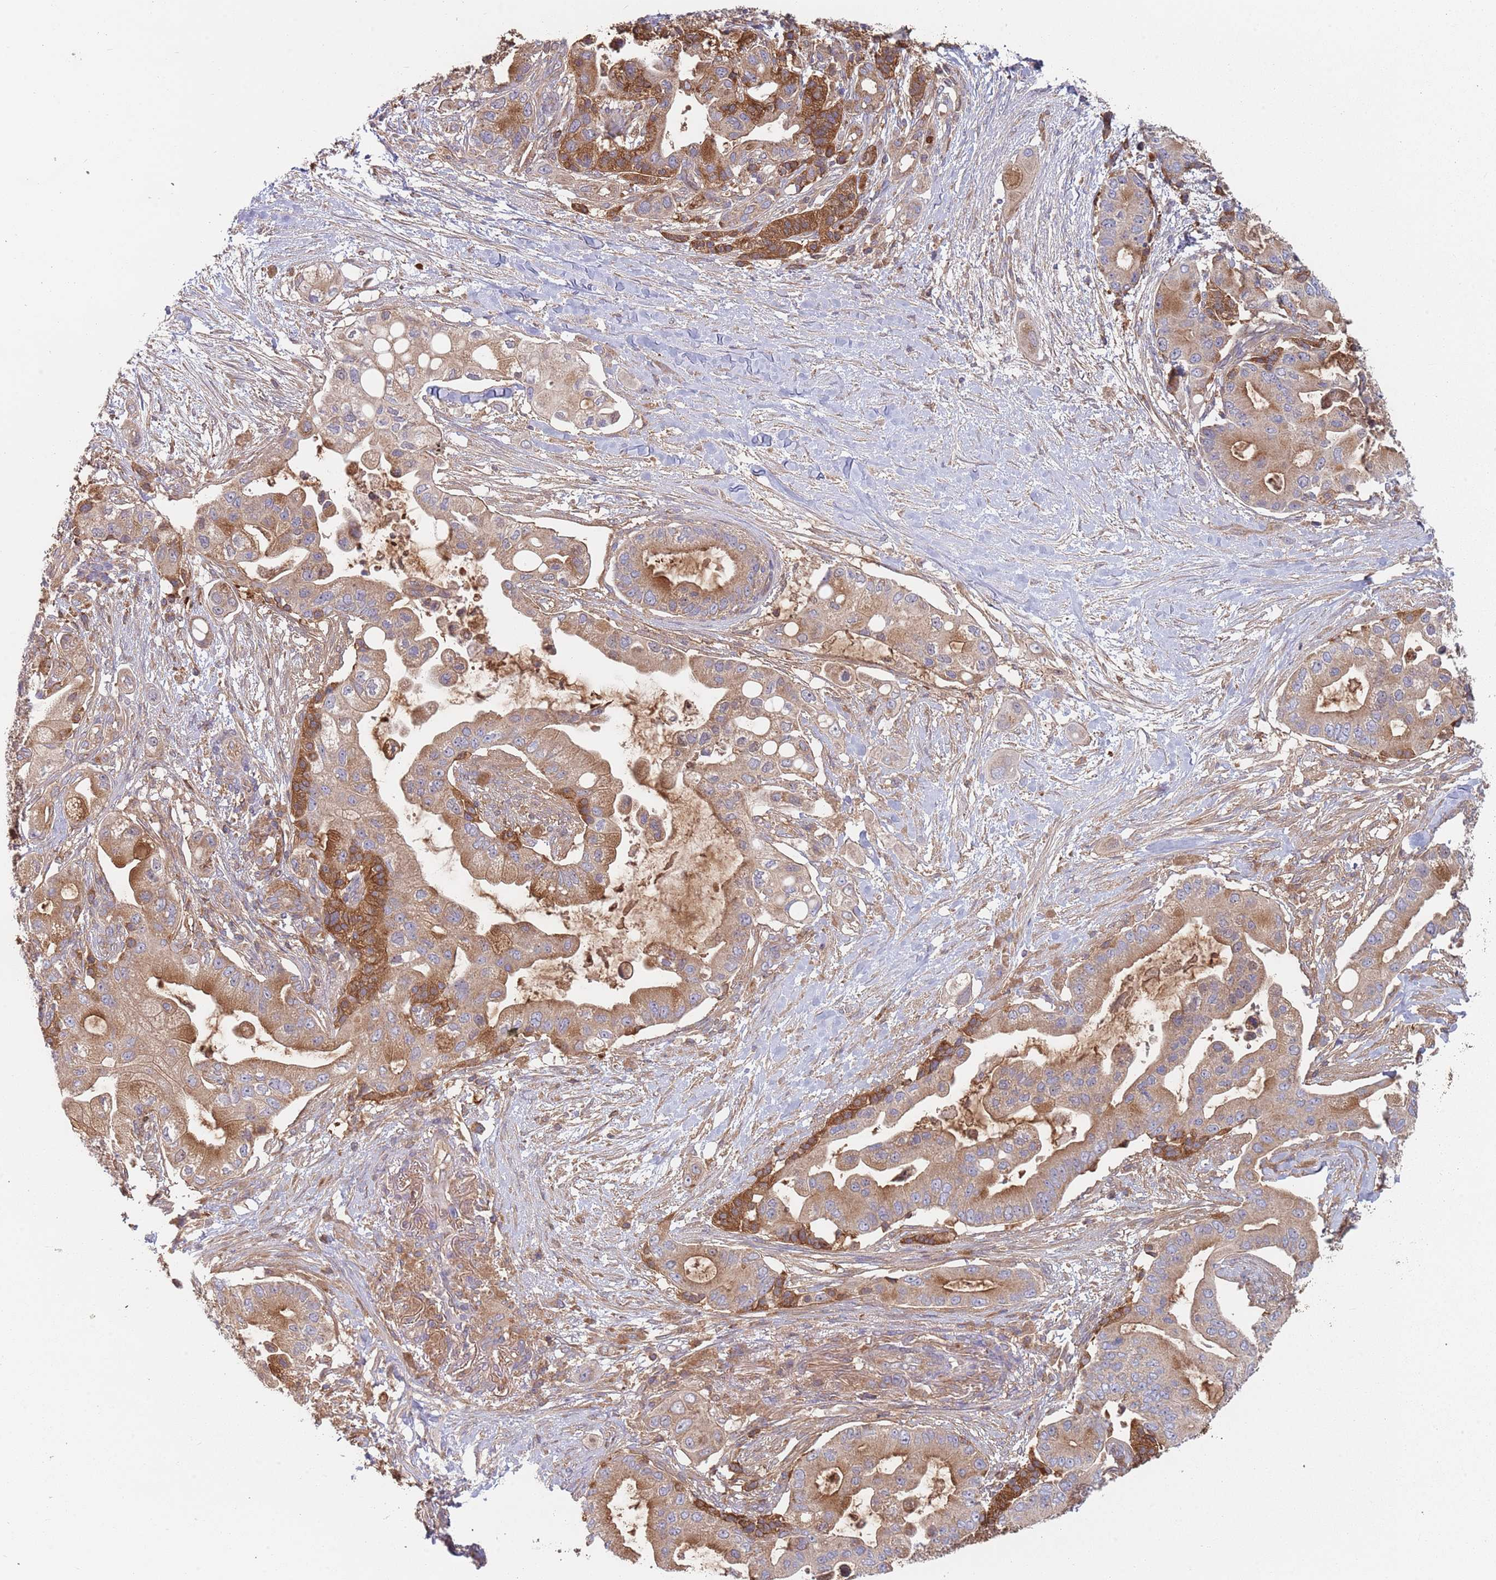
{"staining": {"intensity": "moderate", "quantity": ">75%", "location": "cytoplasmic/membranous"}, "tissue": "pancreatic cancer", "cell_type": "Tumor cells", "image_type": "cancer", "snomed": [{"axis": "morphology", "description": "Adenocarcinoma, NOS"}, {"axis": "topography", "description": "Pancreas"}], "caption": "A high-resolution photomicrograph shows immunohistochemistry (IHC) staining of pancreatic adenocarcinoma, which displays moderate cytoplasmic/membranous expression in about >75% of tumor cells.", "gene": "GDI2", "patient": {"sex": "male", "age": 57}}